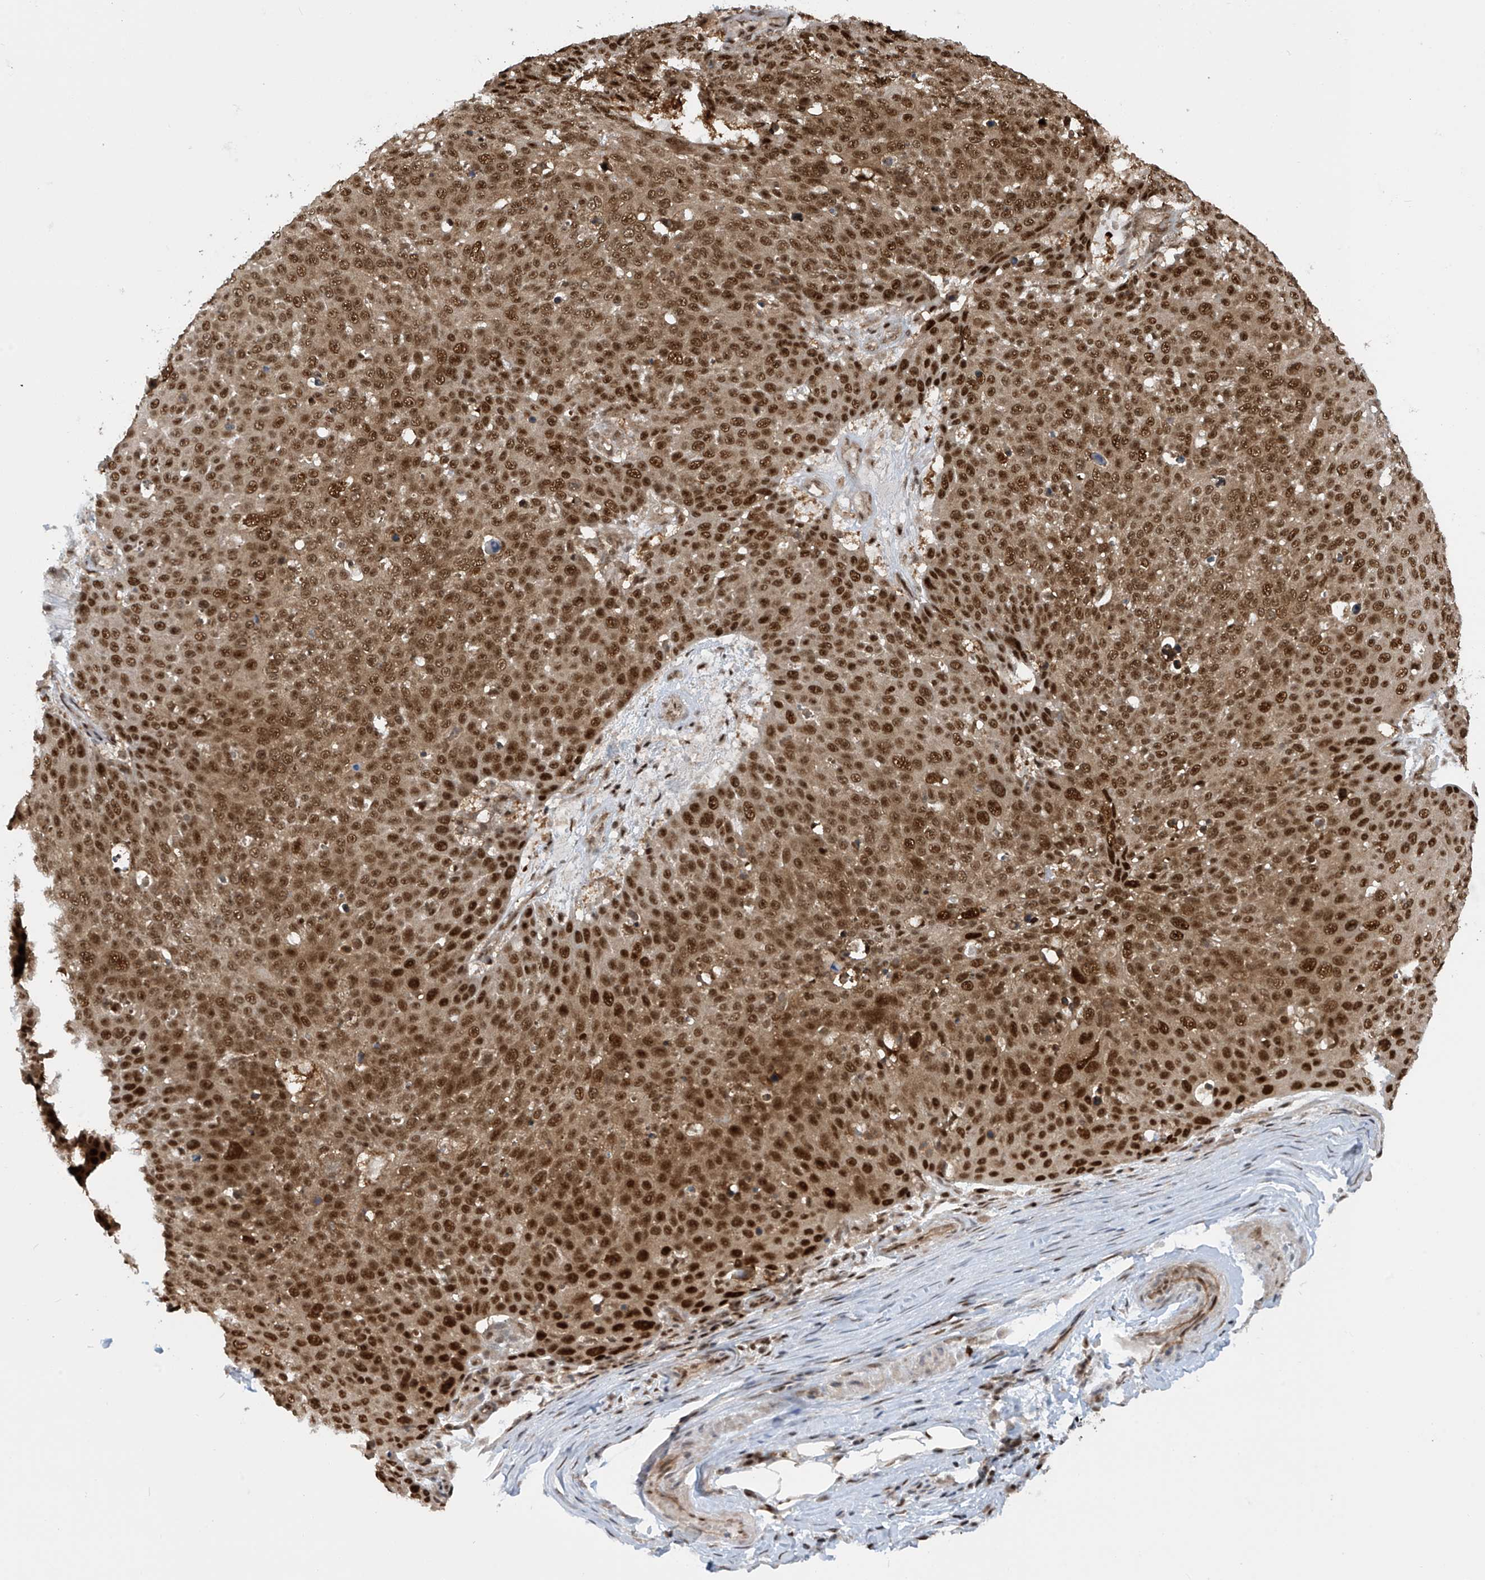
{"staining": {"intensity": "strong", "quantity": ">75%", "location": "nuclear"}, "tissue": "skin cancer", "cell_type": "Tumor cells", "image_type": "cancer", "snomed": [{"axis": "morphology", "description": "Squamous cell carcinoma, NOS"}, {"axis": "topography", "description": "Skin"}], "caption": "This is a photomicrograph of IHC staining of skin squamous cell carcinoma, which shows strong positivity in the nuclear of tumor cells.", "gene": "LAGE3", "patient": {"sex": "male", "age": 71}}